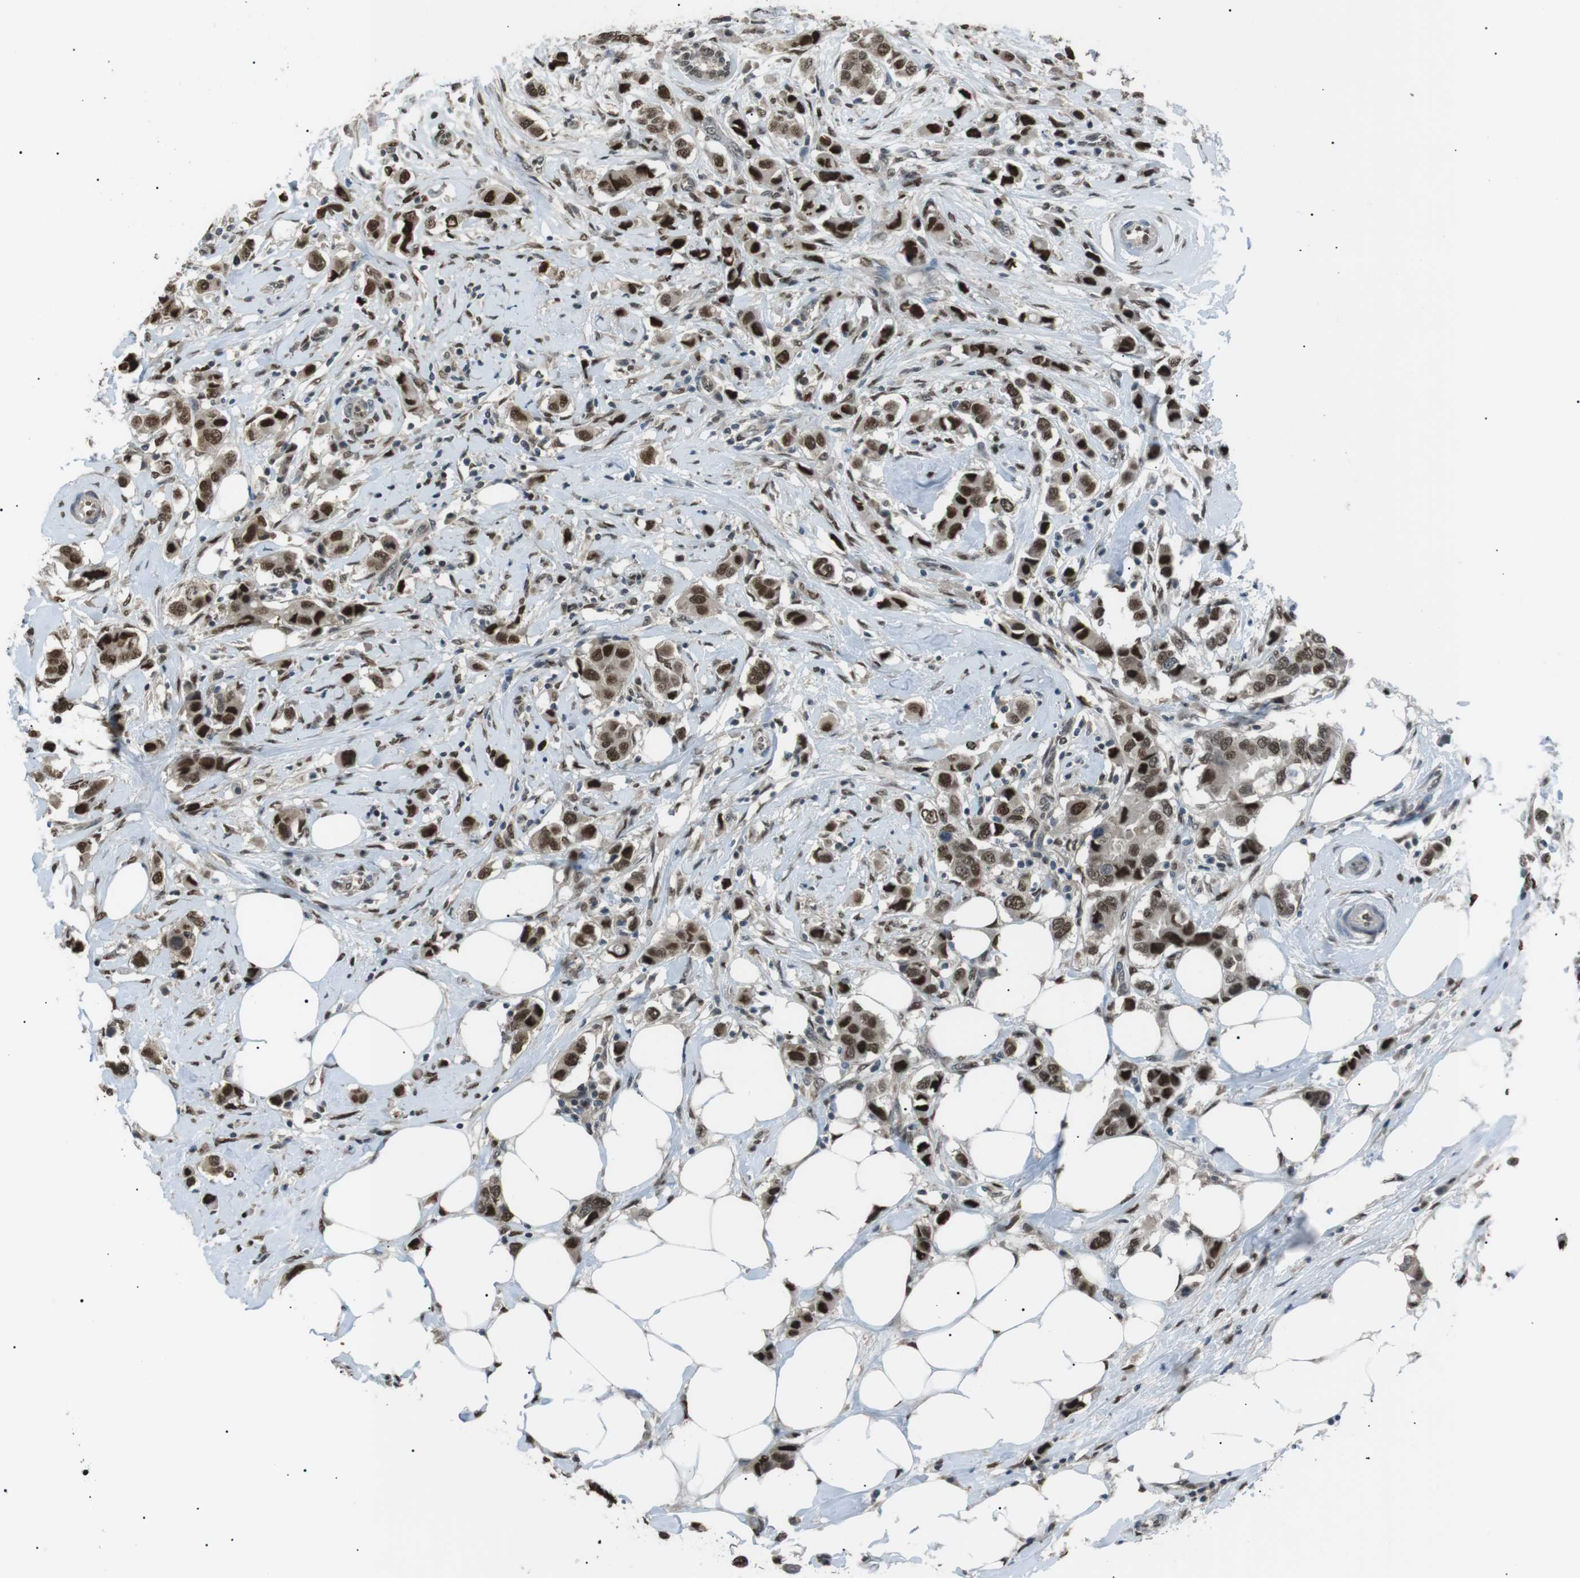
{"staining": {"intensity": "strong", "quantity": ">75%", "location": "nuclear"}, "tissue": "breast cancer", "cell_type": "Tumor cells", "image_type": "cancer", "snomed": [{"axis": "morphology", "description": "Normal tissue, NOS"}, {"axis": "morphology", "description": "Duct carcinoma"}, {"axis": "topography", "description": "Breast"}], "caption": "Brown immunohistochemical staining in infiltrating ductal carcinoma (breast) shows strong nuclear expression in about >75% of tumor cells. Ihc stains the protein of interest in brown and the nuclei are stained blue.", "gene": "SRPK2", "patient": {"sex": "female", "age": 50}}